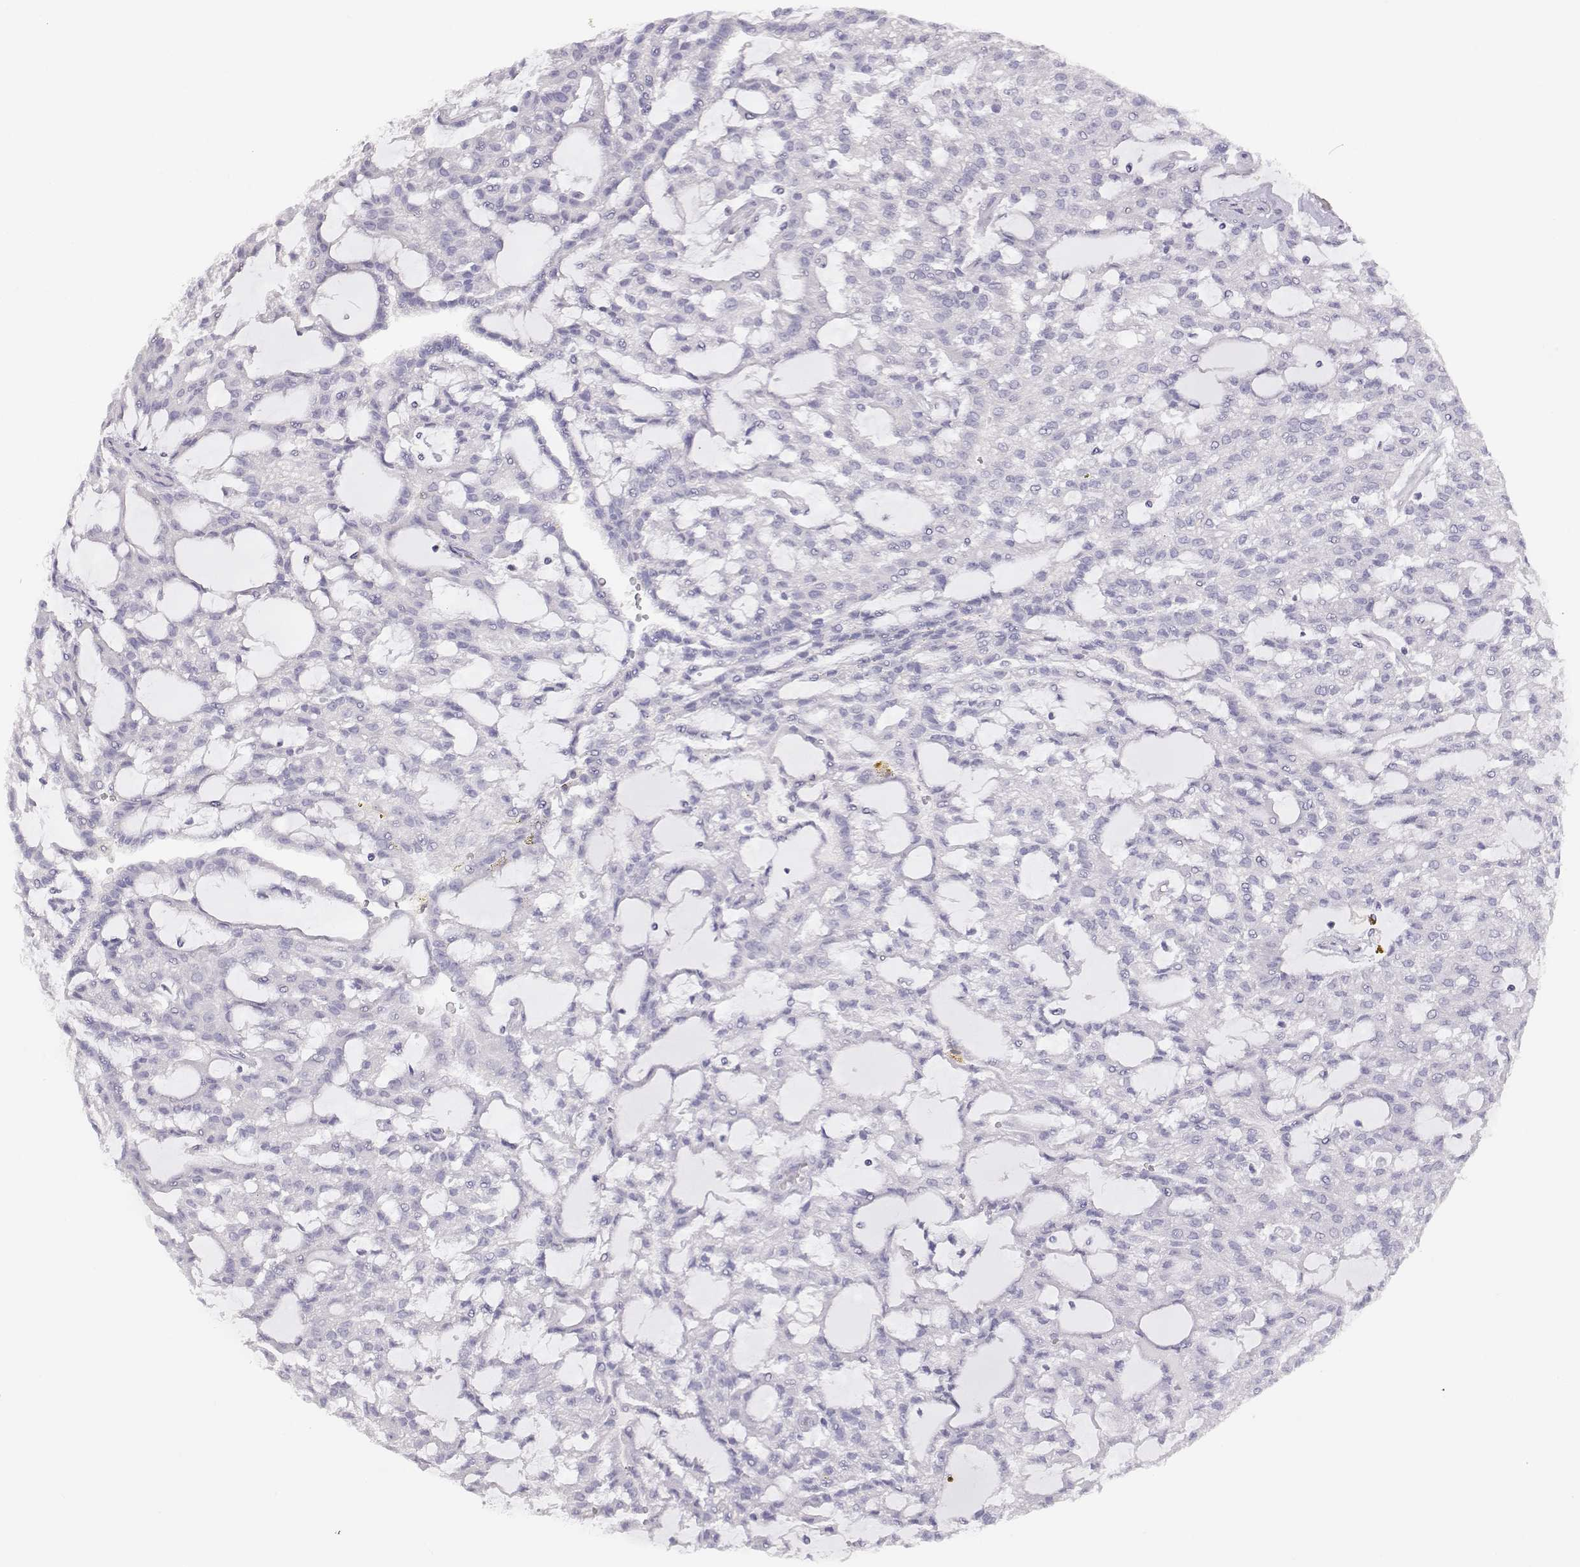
{"staining": {"intensity": "negative", "quantity": "none", "location": "none"}, "tissue": "renal cancer", "cell_type": "Tumor cells", "image_type": "cancer", "snomed": [{"axis": "morphology", "description": "Adenocarcinoma, NOS"}, {"axis": "topography", "description": "Kidney"}], "caption": "DAB immunohistochemical staining of renal adenocarcinoma reveals no significant staining in tumor cells.", "gene": "LEPR", "patient": {"sex": "male", "age": 63}}